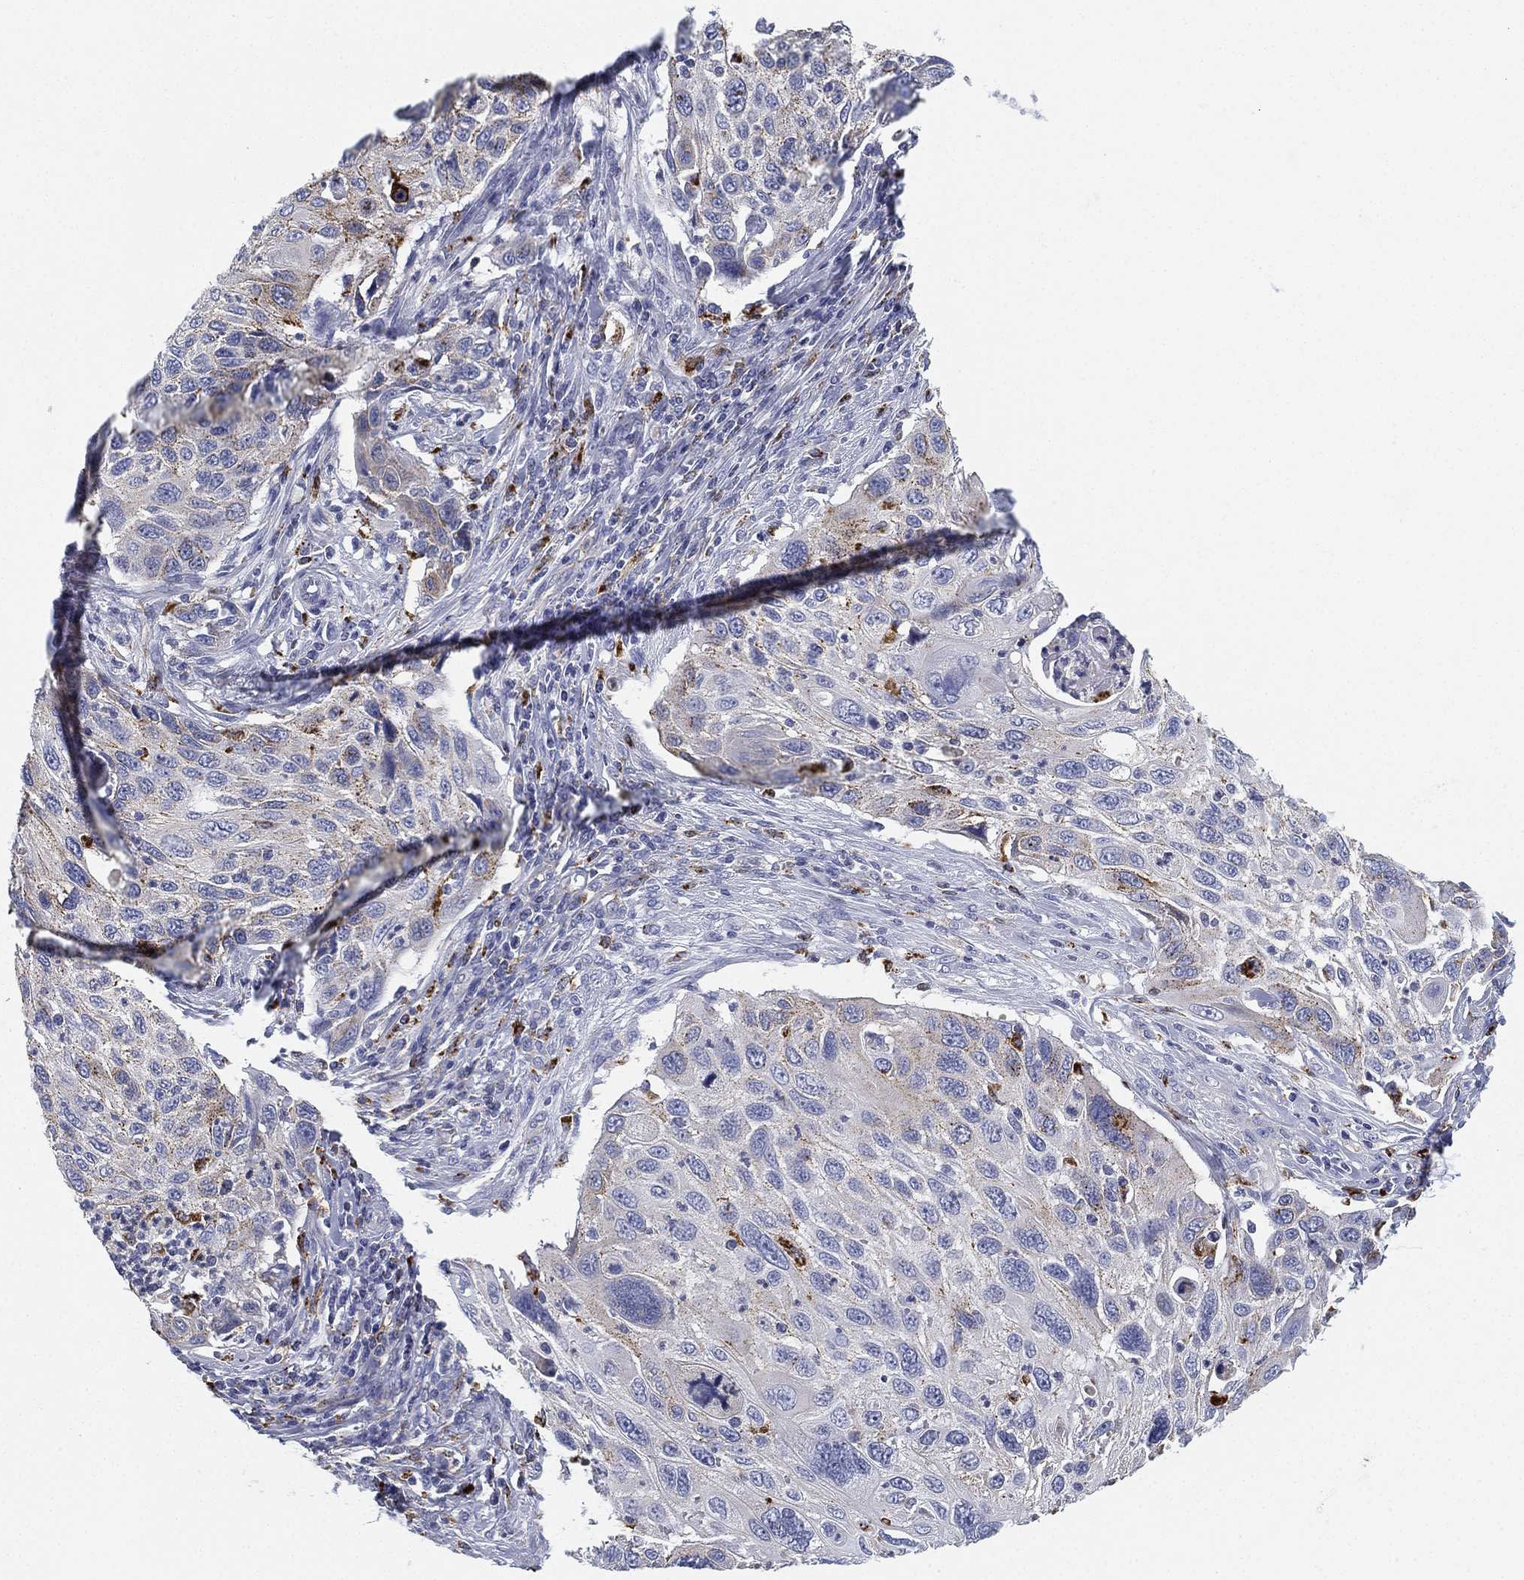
{"staining": {"intensity": "moderate", "quantity": "<25%", "location": "cytoplasmic/membranous"}, "tissue": "cervical cancer", "cell_type": "Tumor cells", "image_type": "cancer", "snomed": [{"axis": "morphology", "description": "Squamous cell carcinoma, NOS"}, {"axis": "topography", "description": "Cervix"}], "caption": "Immunohistochemistry (IHC) micrograph of neoplastic tissue: human squamous cell carcinoma (cervical) stained using immunohistochemistry exhibits low levels of moderate protein expression localized specifically in the cytoplasmic/membranous of tumor cells, appearing as a cytoplasmic/membranous brown color.", "gene": "NPC2", "patient": {"sex": "female", "age": 70}}